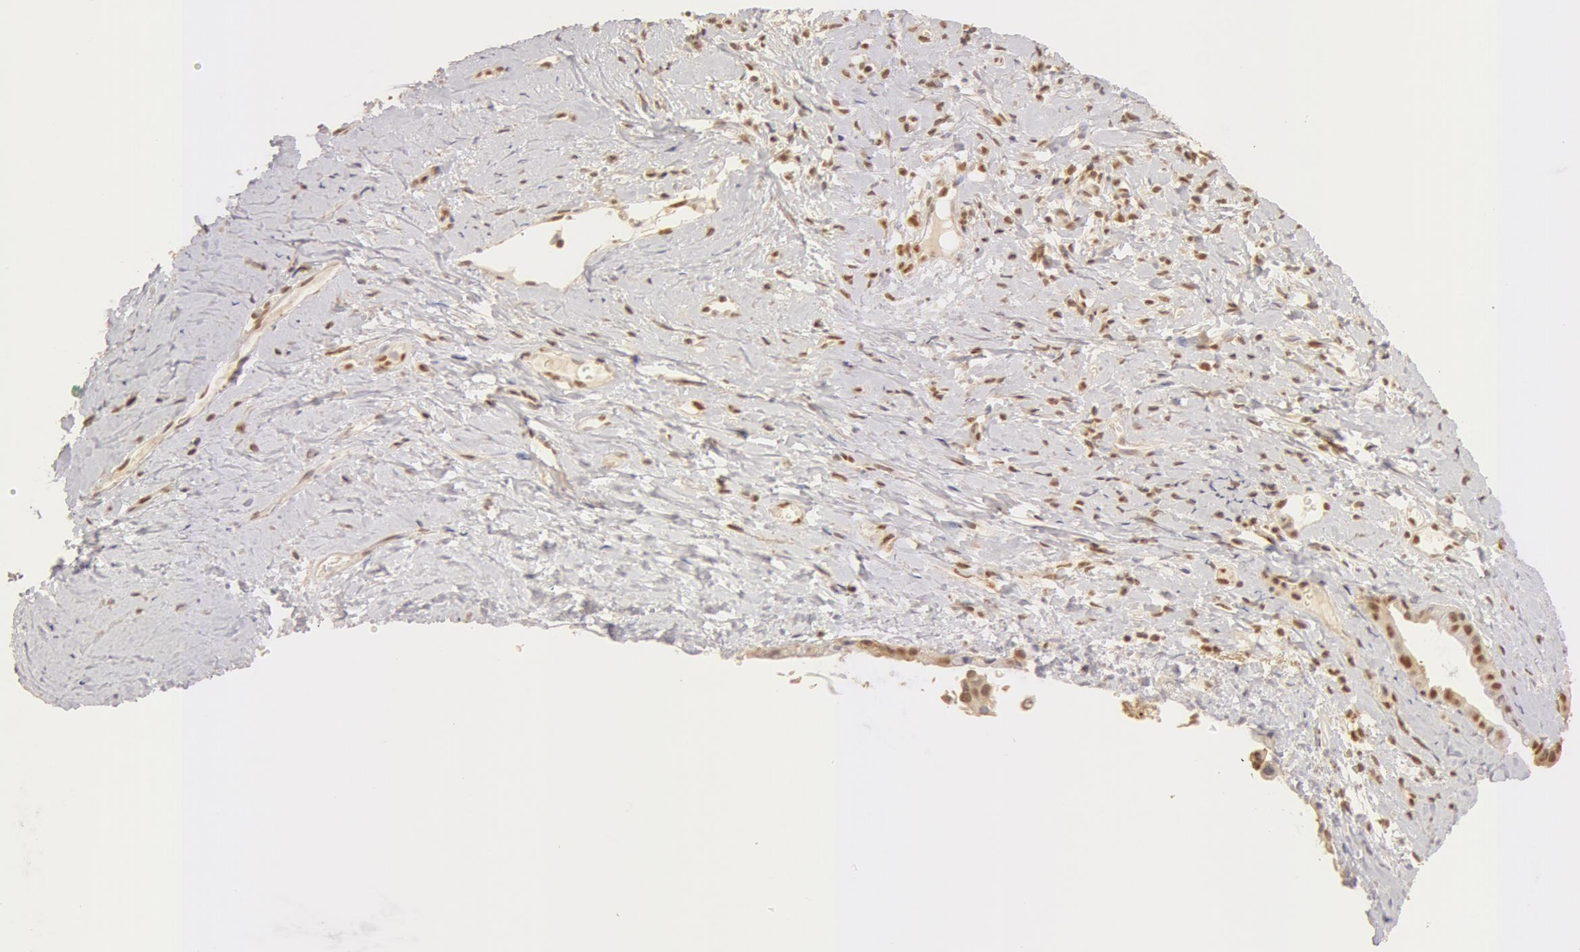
{"staining": {"intensity": "strong", "quantity": ">75%", "location": "nuclear"}, "tissue": "cervix", "cell_type": "Glandular cells", "image_type": "normal", "snomed": [{"axis": "morphology", "description": "Normal tissue, NOS"}, {"axis": "topography", "description": "Cervix"}], "caption": "Benign cervix shows strong nuclear expression in approximately >75% of glandular cells (brown staining indicates protein expression, while blue staining denotes nuclei)..", "gene": "SNRNP70", "patient": {"sex": "female", "age": 82}}